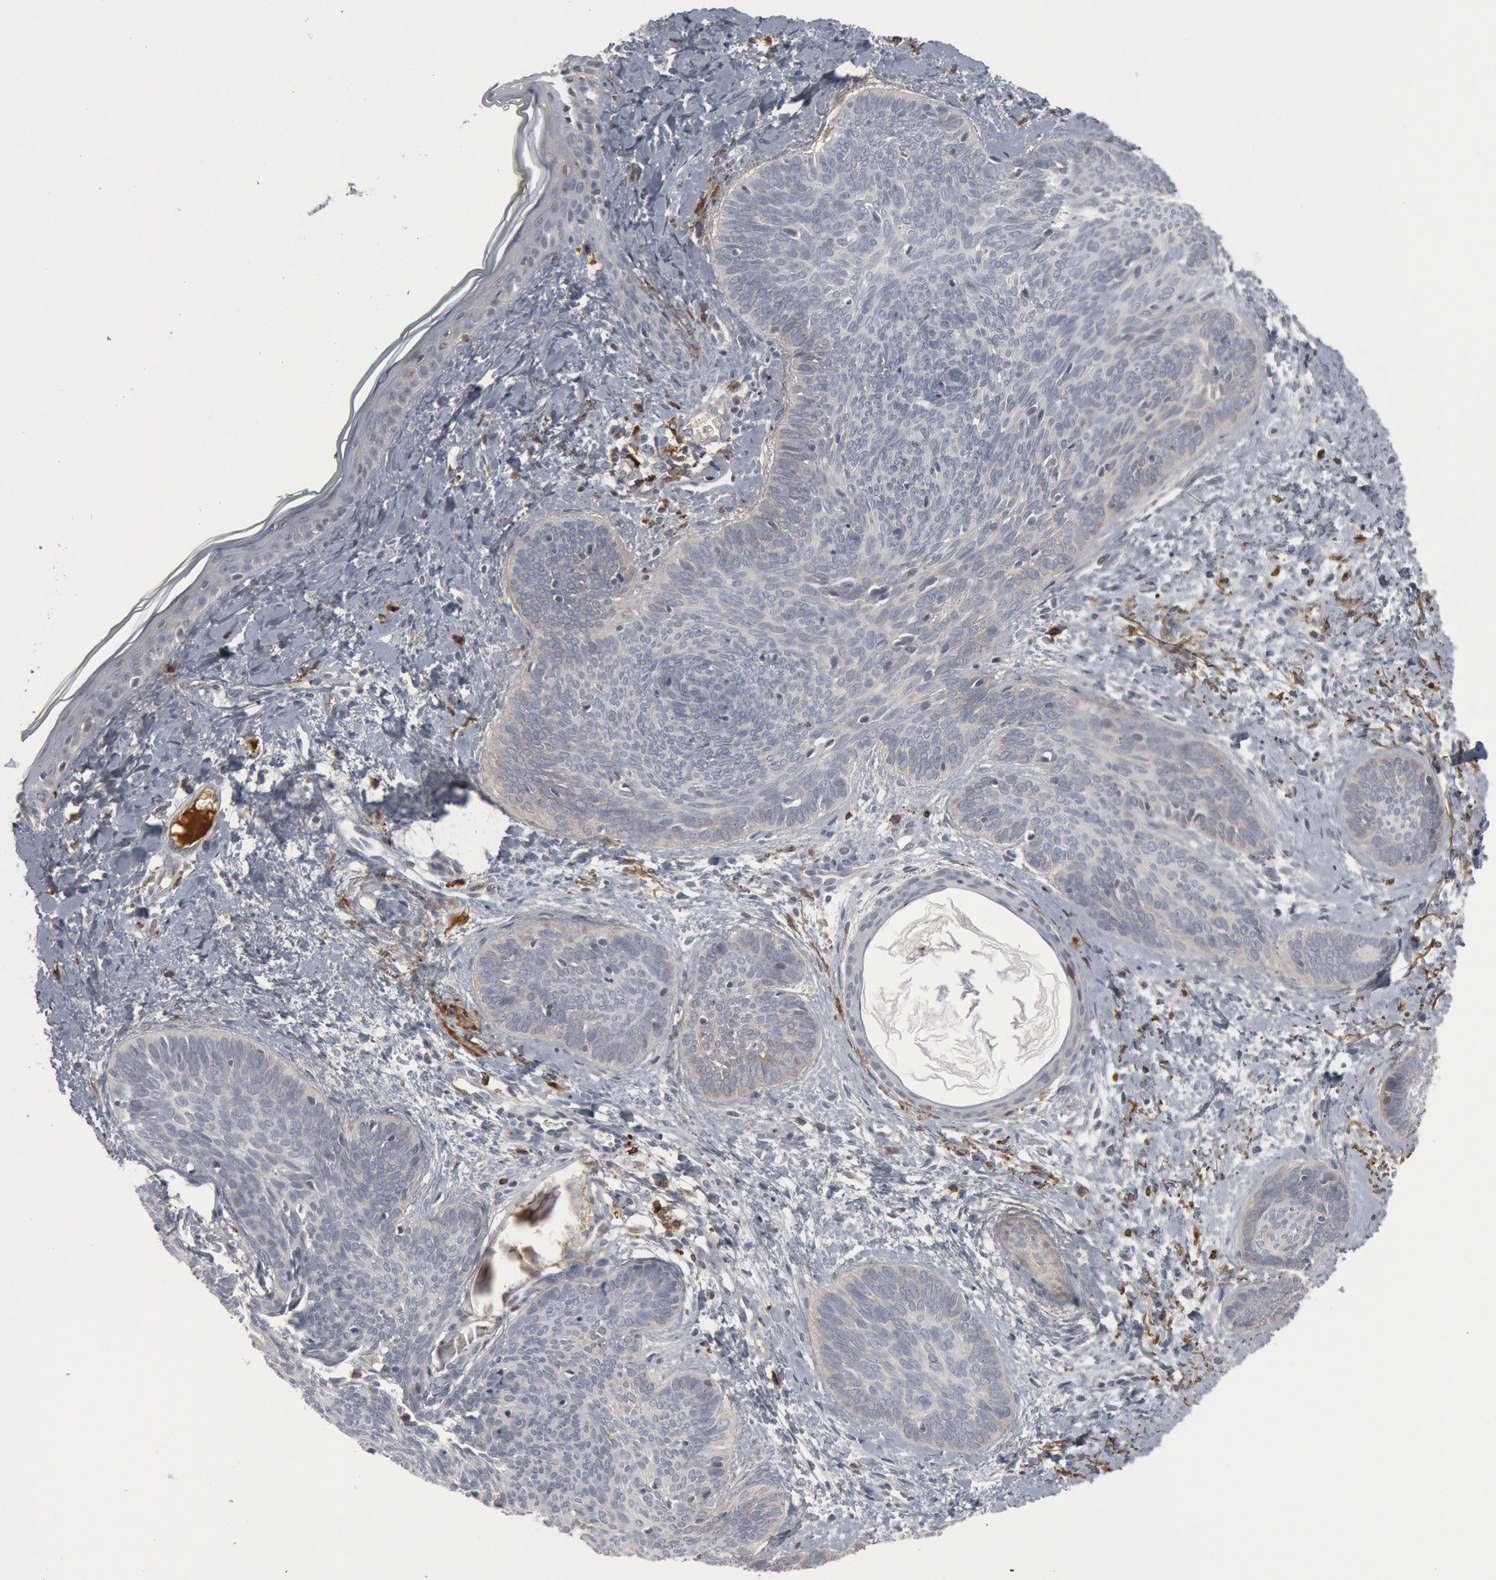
{"staining": {"intensity": "negative", "quantity": "none", "location": "none"}, "tissue": "skin cancer", "cell_type": "Tumor cells", "image_type": "cancer", "snomed": [{"axis": "morphology", "description": "Basal cell carcinoma"}, {"axis": "topography", "description": "Skin"}], "caption": "Immunohistochemistry photomicrograph of neoplastic tissue: human skin cancer (basal cell carcinoma) stained with DAB shows no significant protein expression in tumor cells.", "gene": "C1QC", "patient": {"sex": "female", "age": 81}}